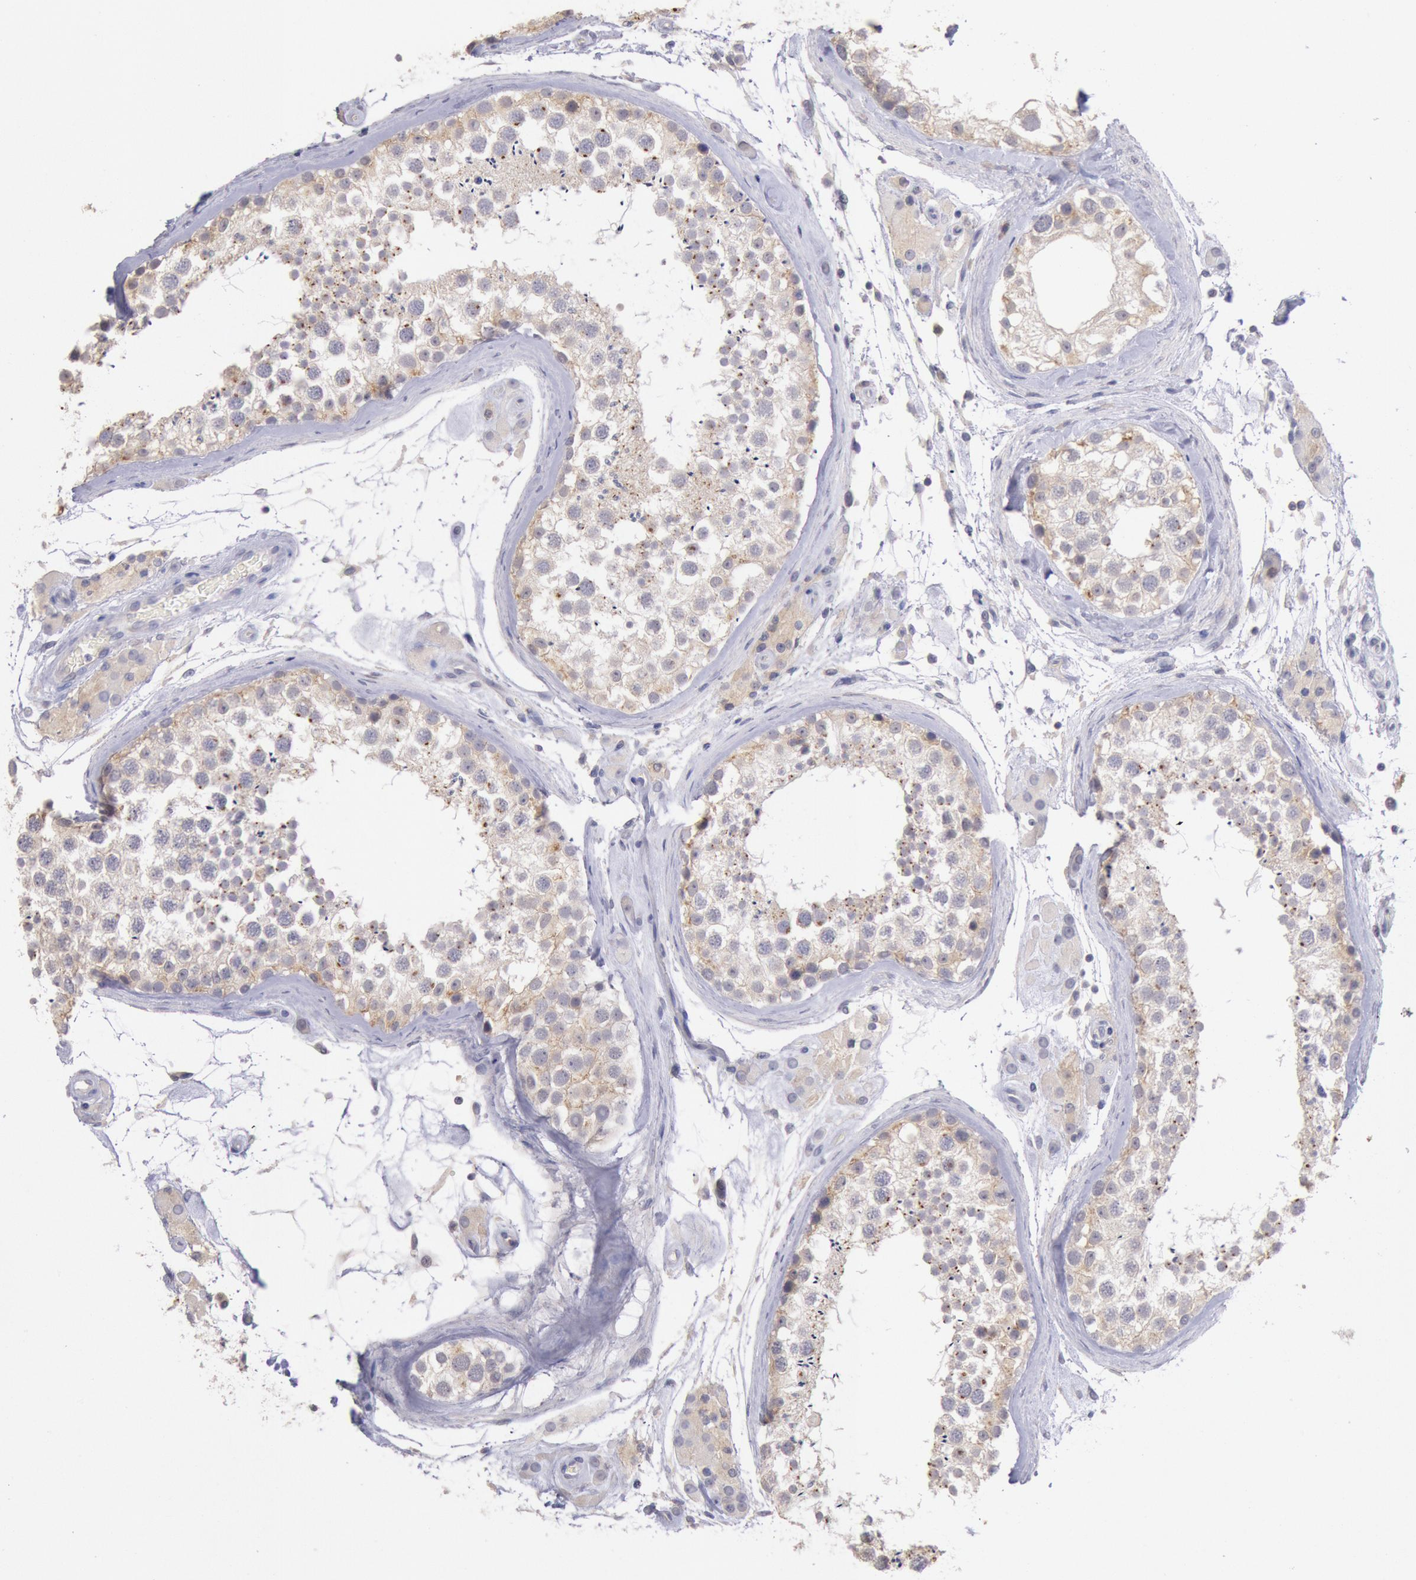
{"staining": {"intensity": "weak", "quantity": ">75%", "location": "cytoplasmic/membranous"}, "tissue": "testis", "cell_type": "Cells in seminiferous ducts", "image_type": "normal", "snomed": [{"axis": "morphology", "description": "Normal tissue, NOS"}, {"axis": "topography", "description": "Testis"}], "caption": "Testis was stained to show a protein in brown. There is low levels of weak cytoplasmic/membranous positivity in approximately >75% of cells in seminiferous ducts. The staining was performed using DAB (3,3'-diaminobenzidine) to visualize the protein expression in brown, while the nuclei were stained in blue with hematoxylin (Magnification: 20x).", "gene": "GAL3ST1", "patient": {"sex": "male", "age": 46}}